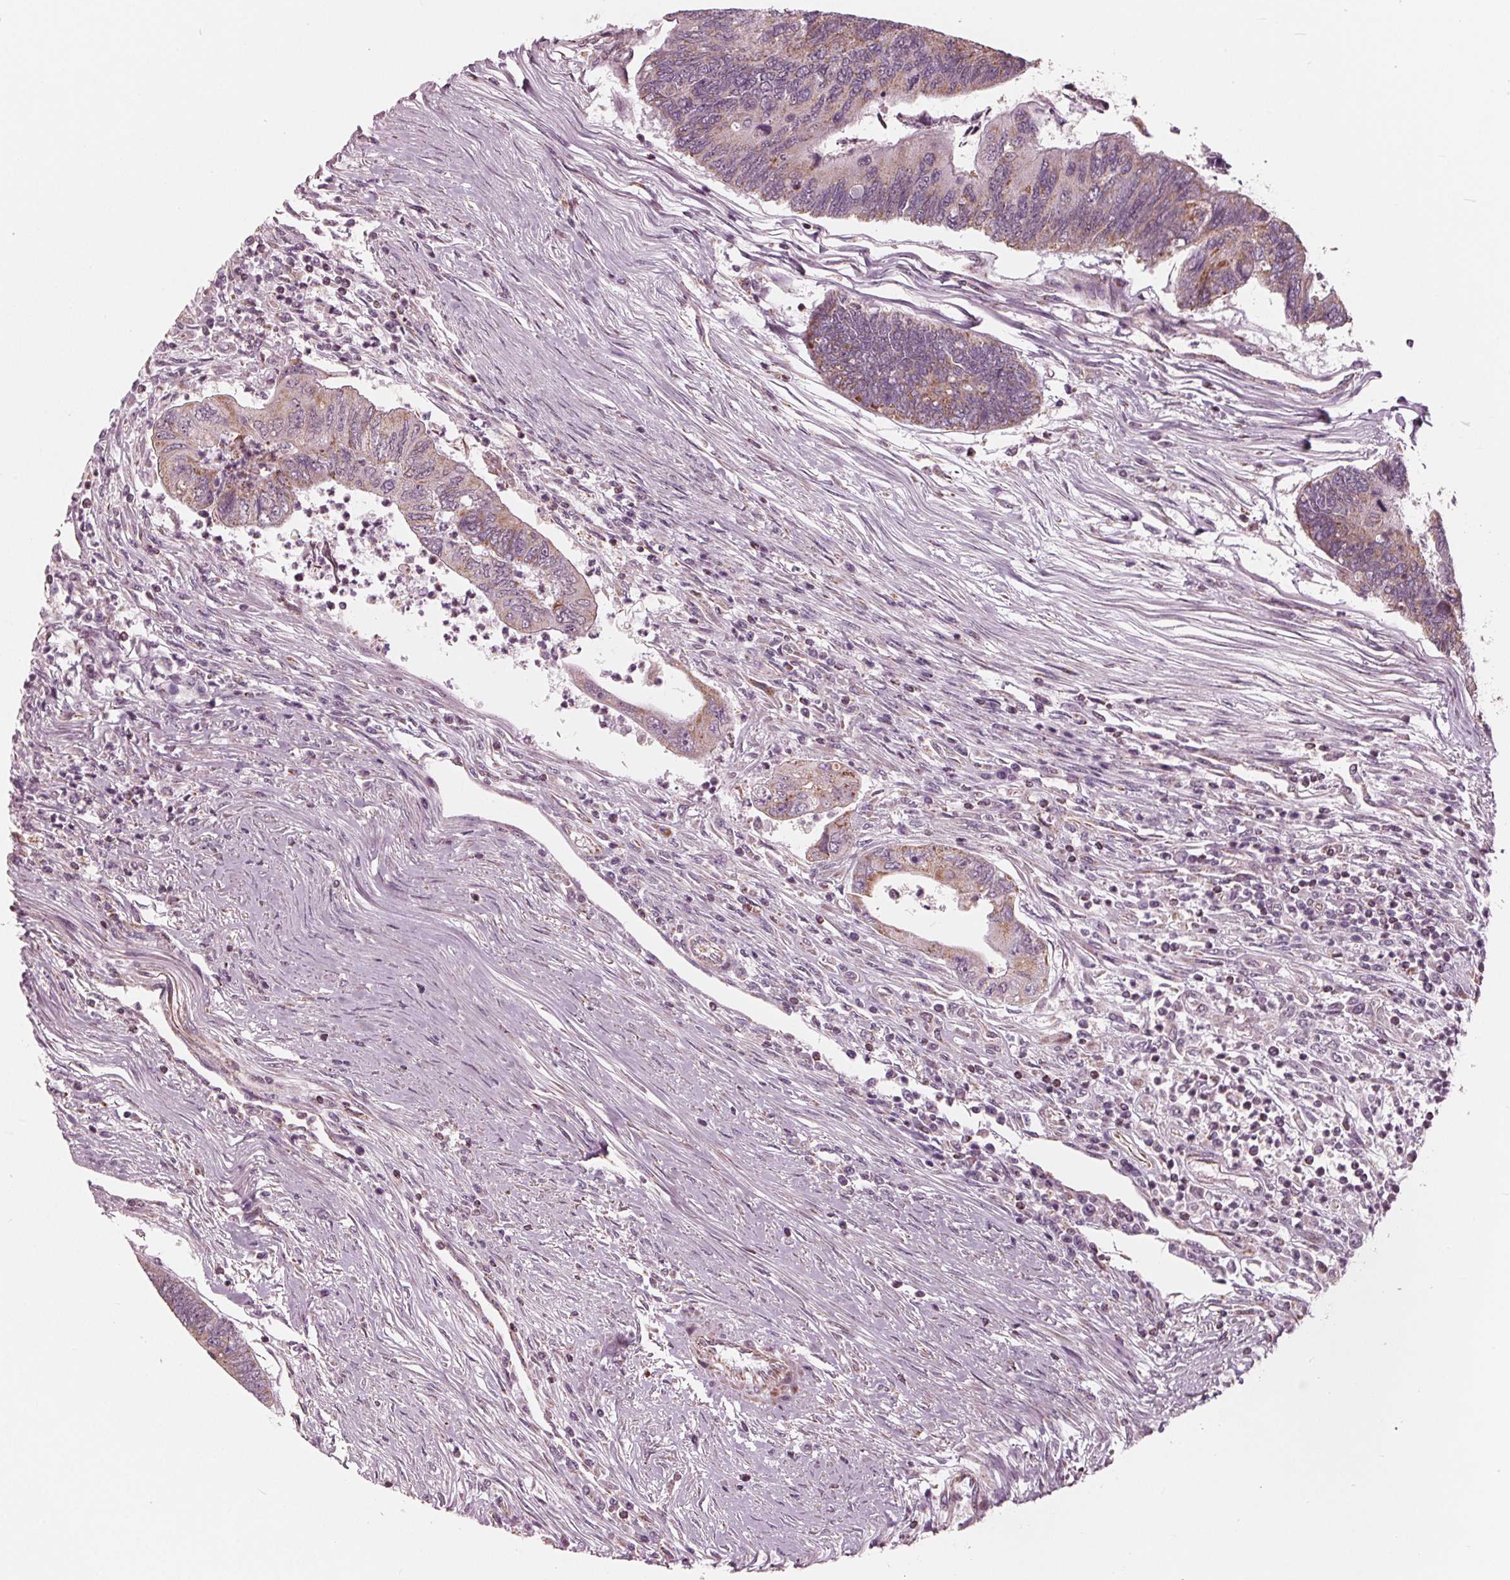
{"staining": {"intensity": "weak", "quantity": "25%-75%", "location": "cytoplasmic/membranous"}, "tissue": "colorectal cancer", "cell_type": "Tumor cells", "image_type": "cancer", "snomed": [{"axis": "morphology", "description": "Adenocarcinoma, NOS"}, {"axis": "topography", "description": "Colon"}], "caption": "Colorectal cancer stained with IHC shows weak cytoplasmic/membranous expression in approximately 25%-75% of tumor cells. Using DAB (3,3'-diaminobenzidine) (brown) and hematoxylin (blue) stains, captured at high magnification using brightfield microscopy.", "gene": "DCAF4L2", "patient": {"sex": "female", "age": 67}}